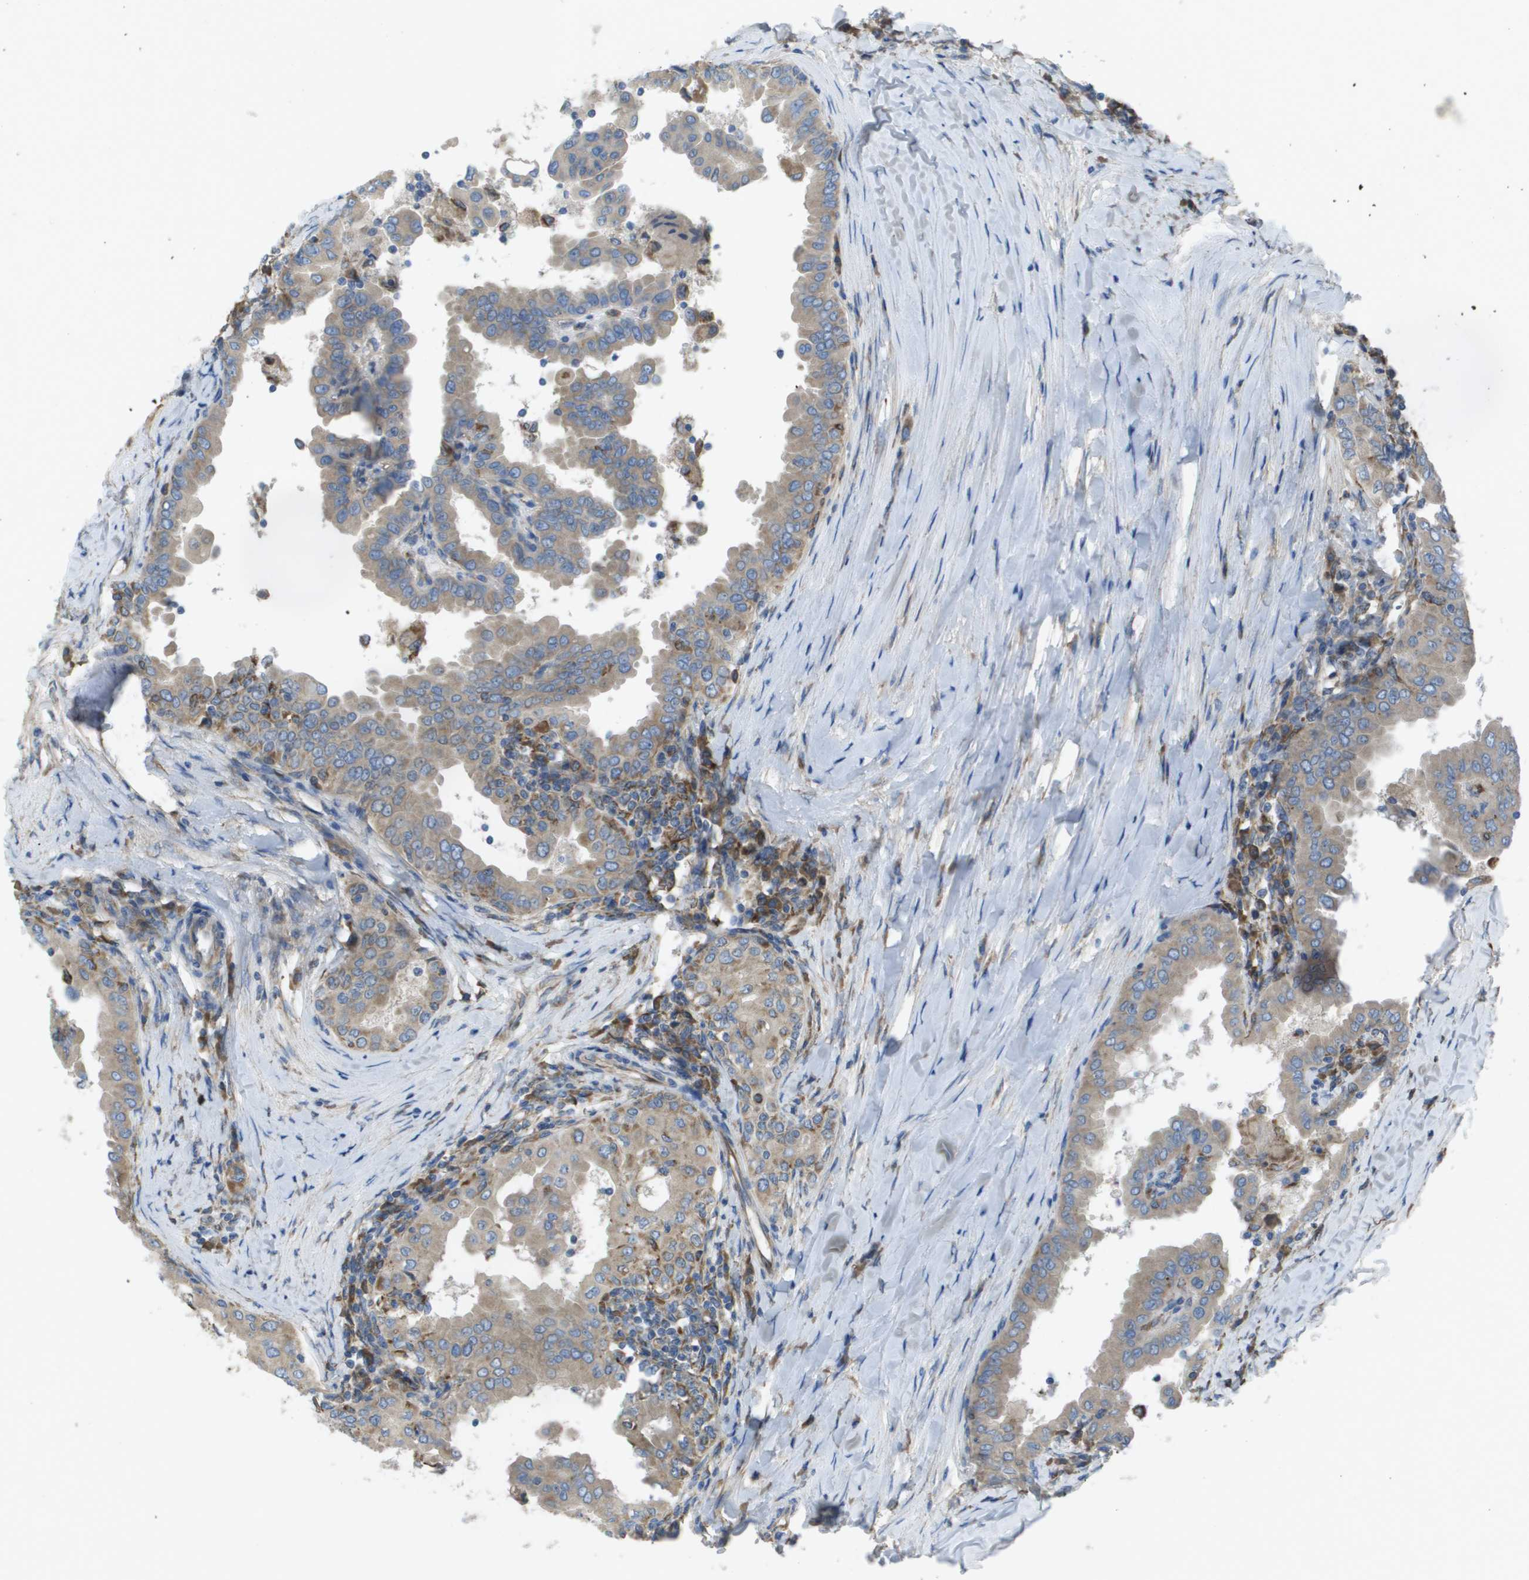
{"staining": {"intensity": "weak", "quantity": ">75%", "location": "cytoplasmic/membranous"}, "tissue": "thyroid cancer", "cell_type": "Tumor cells", "image_type": "cancer", "snomed": [{"axis": "morphology", "description": "Papillary adenocarcinoma, NOS"}, {"axis": "topography", "description": "Thyroid gland"}], "caption": "Protein staining demonstrates weak cytoplasmic/membranous staining in about >75% of tumor cells in thyroid cancer (papillary adenocarcinoma).", "gene": "CLCN2", "patient": {"sex": "male", "age": 33}}